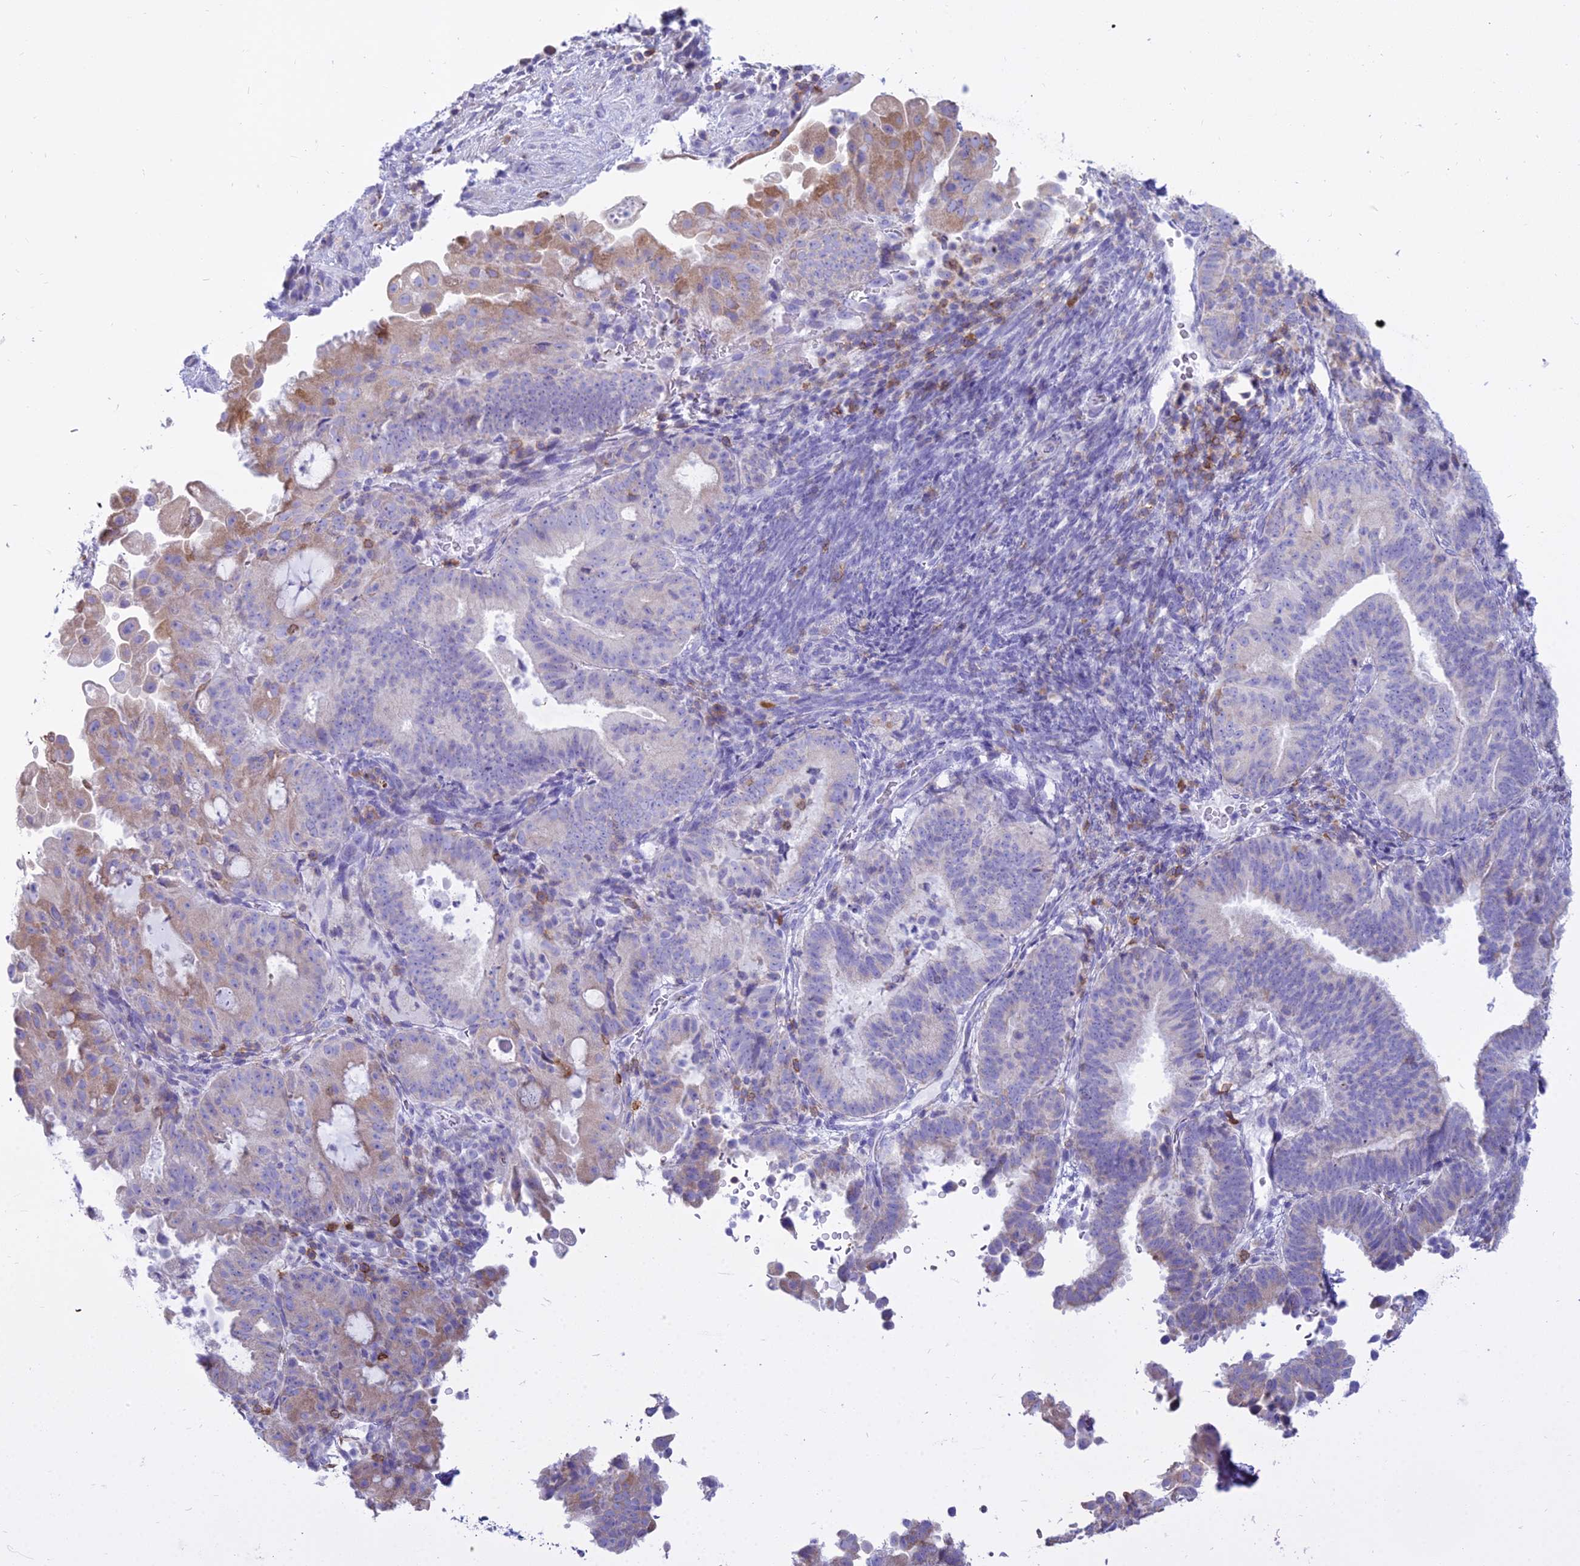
{"staining": {"intensity": "moderate", "quantity": "<25%", "location": "cytoplasmic/membranous"}, "tissue": "endometrial cancer", "cell_type": "Tumor cells", "image_type": "cancer", "snomed": [{"axis": "morphology", "description": "Adenocarcinoma, NOS"}, {"axis": "topography", "description": "Endometrium"}], "caption": "Human endometrial cancer (adenocarcinoma) stained with a brown dye reveals moderate cytoplasmic/membranous positive staining in approximately <25% of tumor cells.", "gene": "CD5", "patient": {"sex": "female", "age": 70}}